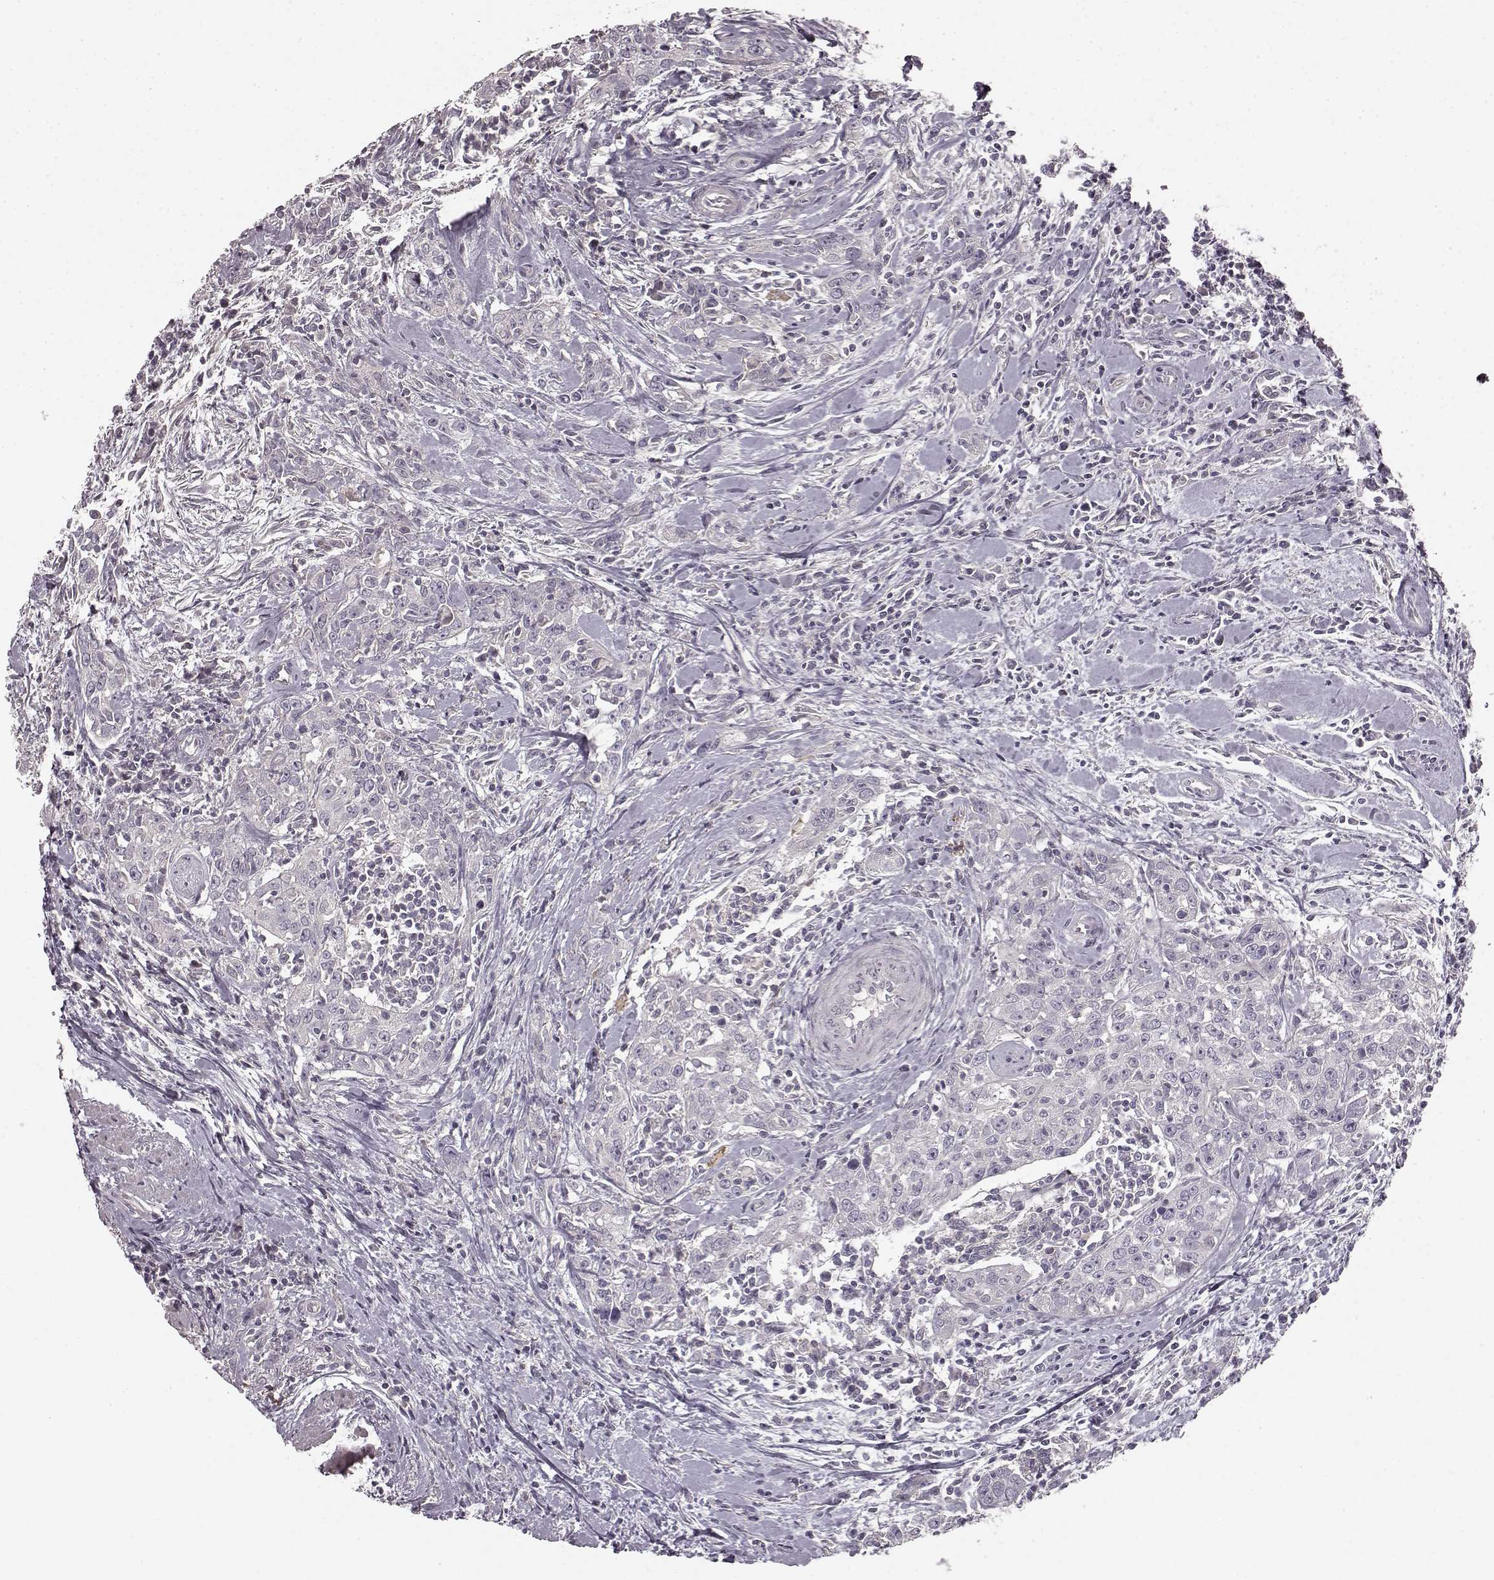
{"staining": {"intensity": "negative", "quantity": "none", "location": "none"}, "tissue": "urothelial cancer", "cell_type": "Tumor cells", "image_type": "cancer", "snomed": [{"axis": "morphology", "description": "Urothelial carcinoma, High grade"}, {"axis": "topography", "description": "Urinary bladder"}], "caption": "High-grade urothelial carcinoma was stained to show a protein in brown. There is no significant staining in tumor cells.", "gene": "CHIT1", "patient": {"sex": "male", "age": 83}}